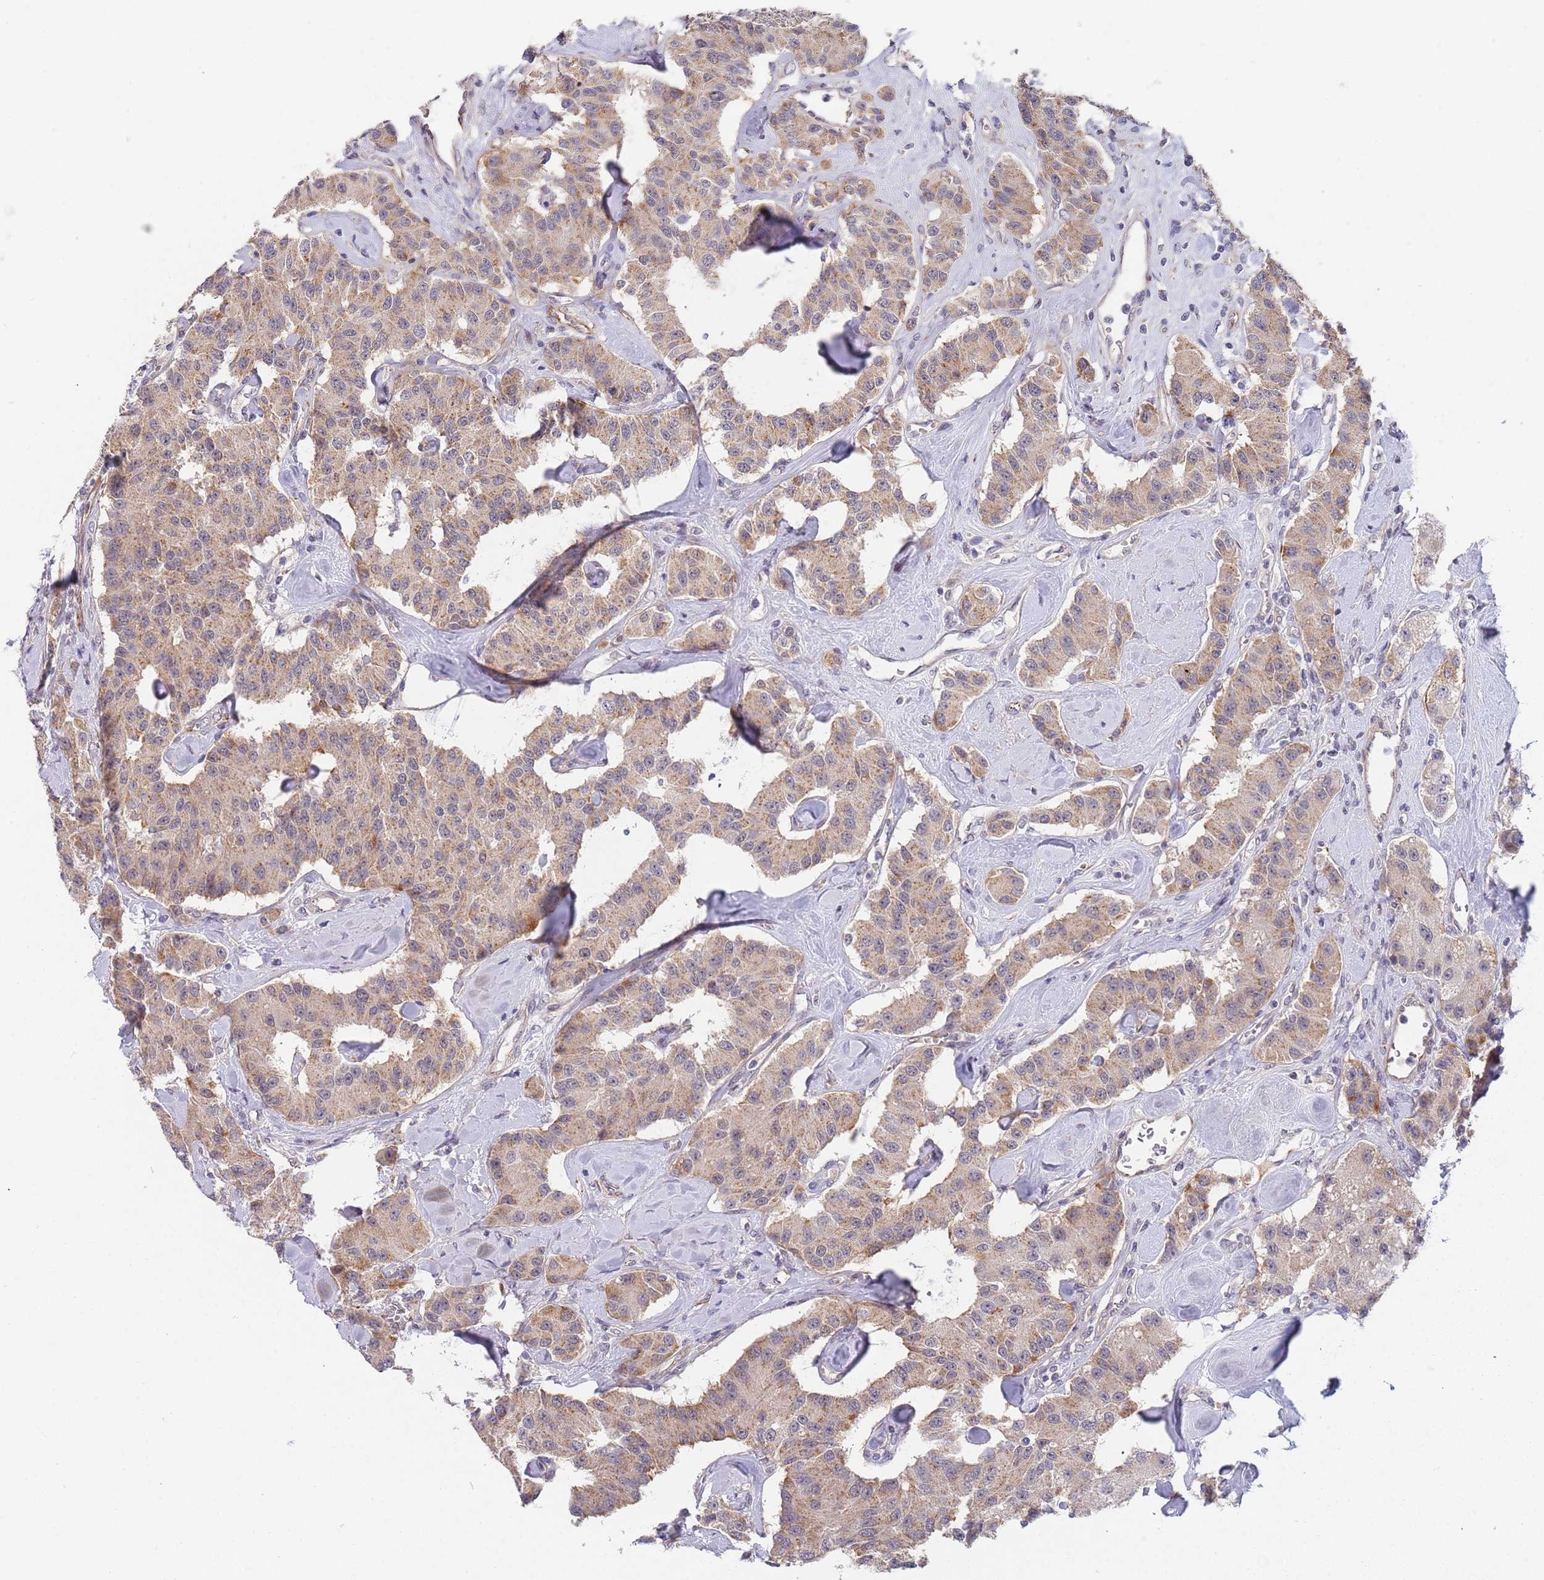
{"staining": {"intensity": "moderate", "quantity": "25%-75%", "location": "cytoplasmic/membranous"}, "tissue": "carcinoid", "cell_type": "Tumor cells", "image_type": "cancer", "snomed": [{"axis": "morphology", "description": "Carcinoid, malignant, NOS"}, {"axis": "topography", "description": "Pancreas"}], "caption": "Immunohistochemical staining of malignant carcinoid displays medium levels of moderate cytoplasmic/membranous positivity in approximately 25%-75% of tumor cells.", "gene": "B4GALT4", "patient": {"sex": "male", "age": 41}}